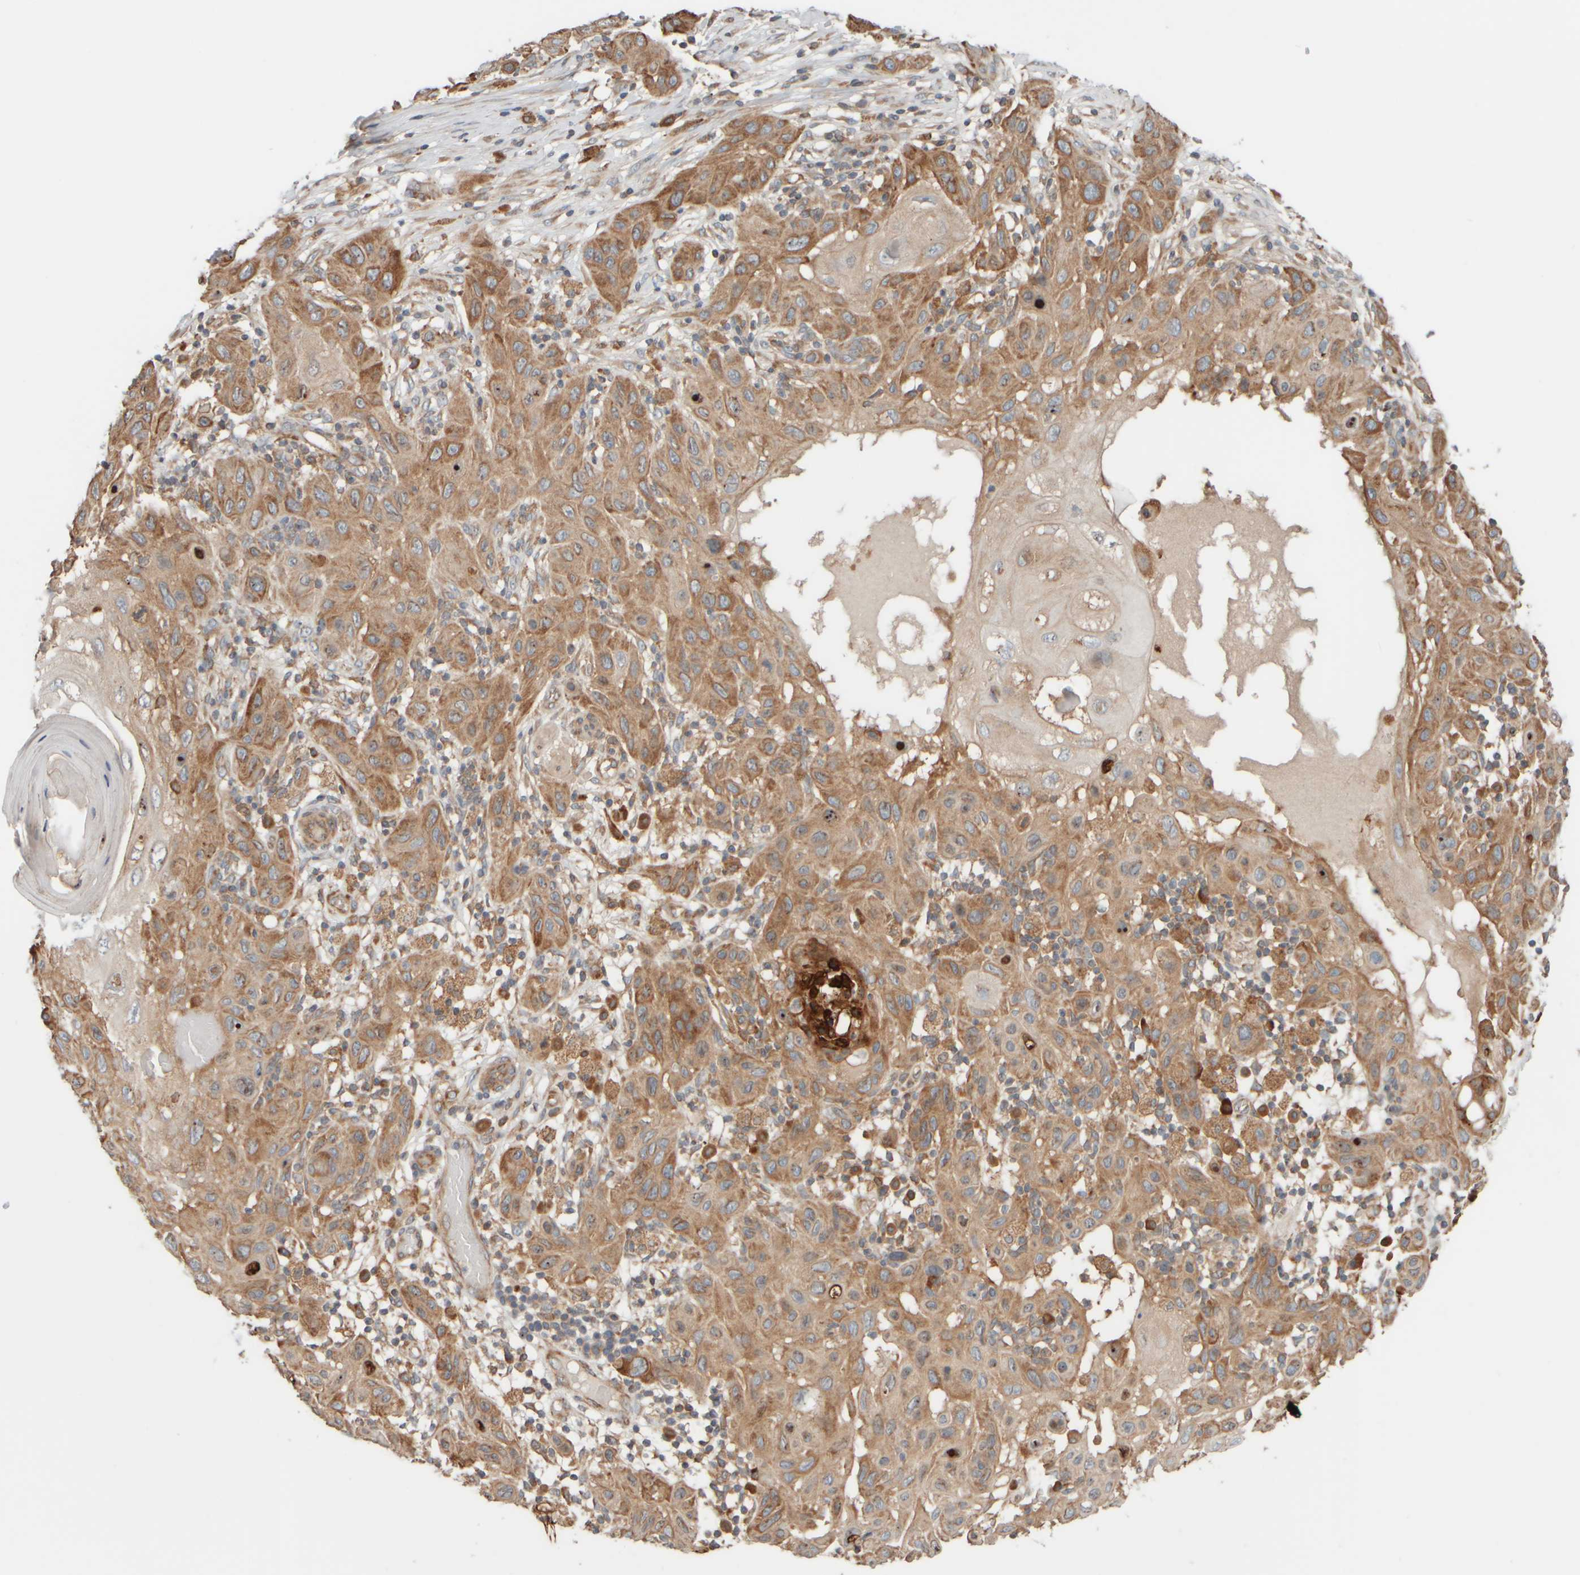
{"staining": {"intensity": "moderate", "quantity": ">75%", "location": "cytoplasmic/membranous"}, "tissue": "skin cancer", "cell_type": "Tumor cells", "image_type": "cancer", "snomed": [{"axis": "morphology", "description": "Squamous cell carcinoma, NOS"}, {"axis": "topography", "description": "Skin"}], "caption": "Immunohistochemistry (DAB) staining of squamous cell carcinoma (skin) reveals moderate cytoplasmic/membranous protein positivity in about >75% of tumor cells.", "gene": "EIF2B3", "patient": {"sex": "female", "age": 96}}